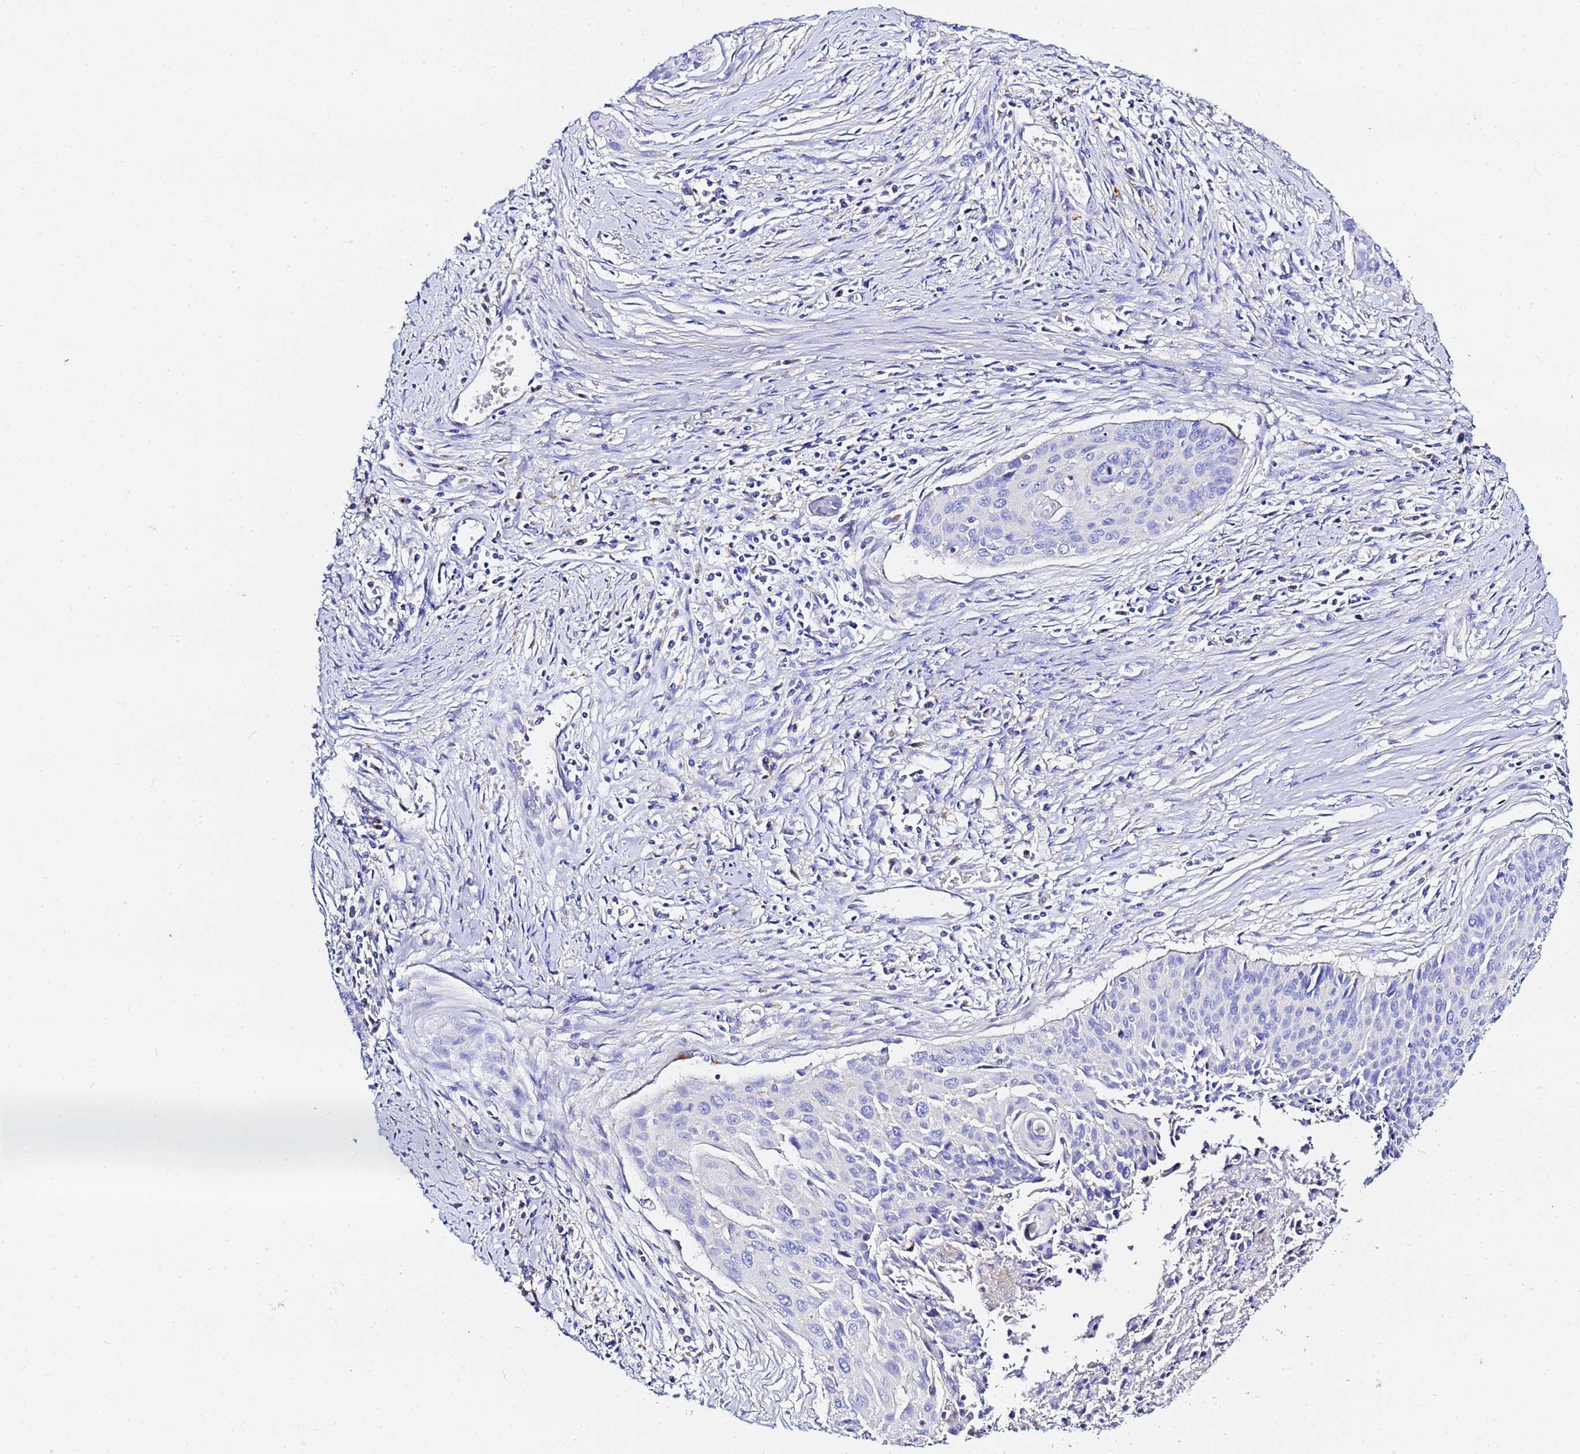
{"staining": {"intensity": "negative", "quantity": "none", "location": "none"}, "tissue": "cervical cancer", "cell_type": "Tumor cells", "image_type": "cancer", "snomed": [{"axis": "morphology", "description": "Squamous cell carcinoma, NOS"}, {"axis": "topography", "description": "Cervix"}], "caption": "Tumor cells show no significant protein staining in cervical cancer (squamous cell carcinoma).", "gene": "VTI1B", "patient": {"sex": "female", "age": 55}}